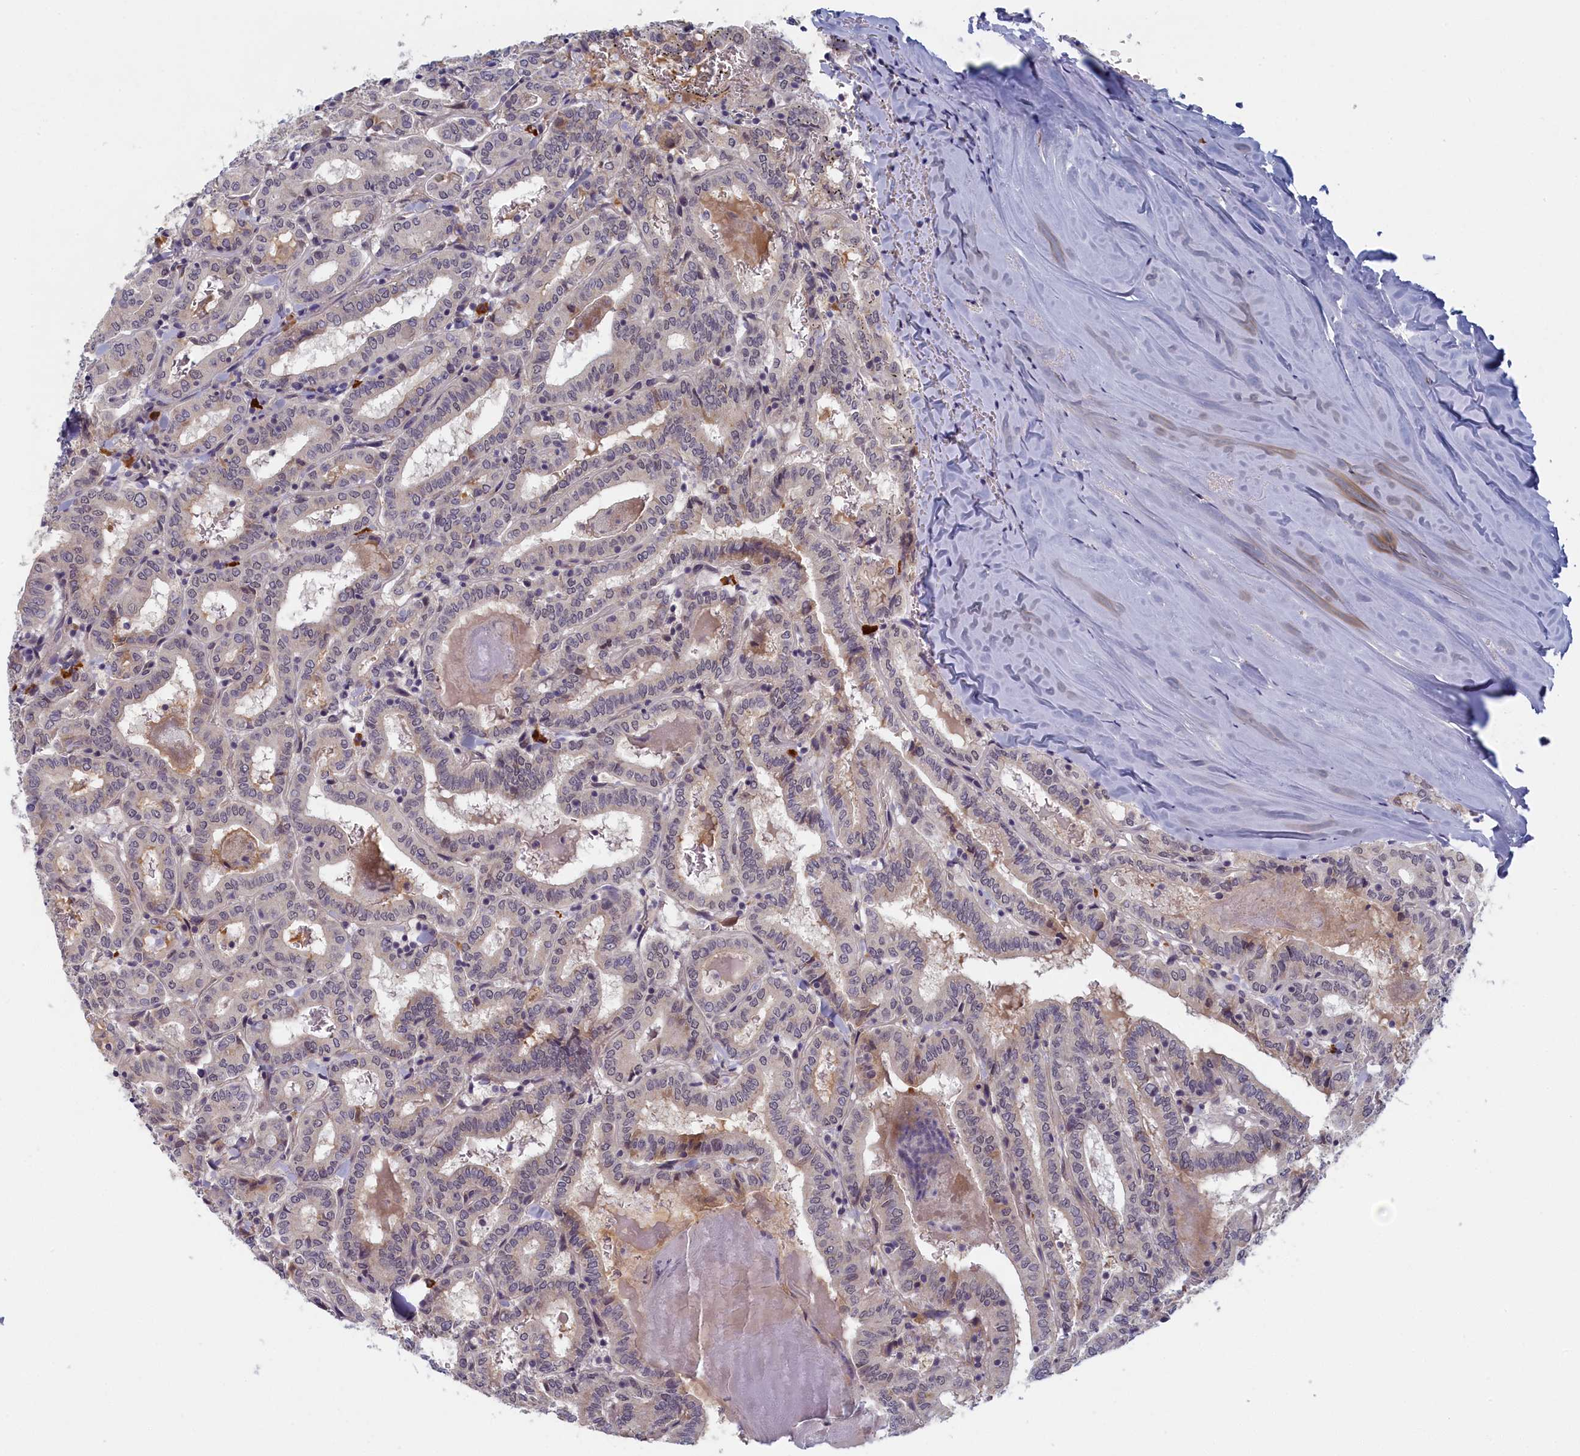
{"staining": {"intensity": "weak", "quantity": "<25%", "location": "cytoplasmic/membranous"}, "tissue": "thyroid cancer", "cell_type": "Tumor cells", "image_type": "cancer", "snomed": [{"axis": "morphology", "description": "Papillary adenocarcinoma, NOS"}, {"axis": "topography", "description": "Thyroid gland"}], "caption": "This is an immunohistochemistry (IHC) histopathology image of thyroid papillary adenocarcinoma. There is no staining in tumor cells.", "gene": "DNAJC17", "patient": {"sex": "female", "age": 72}}